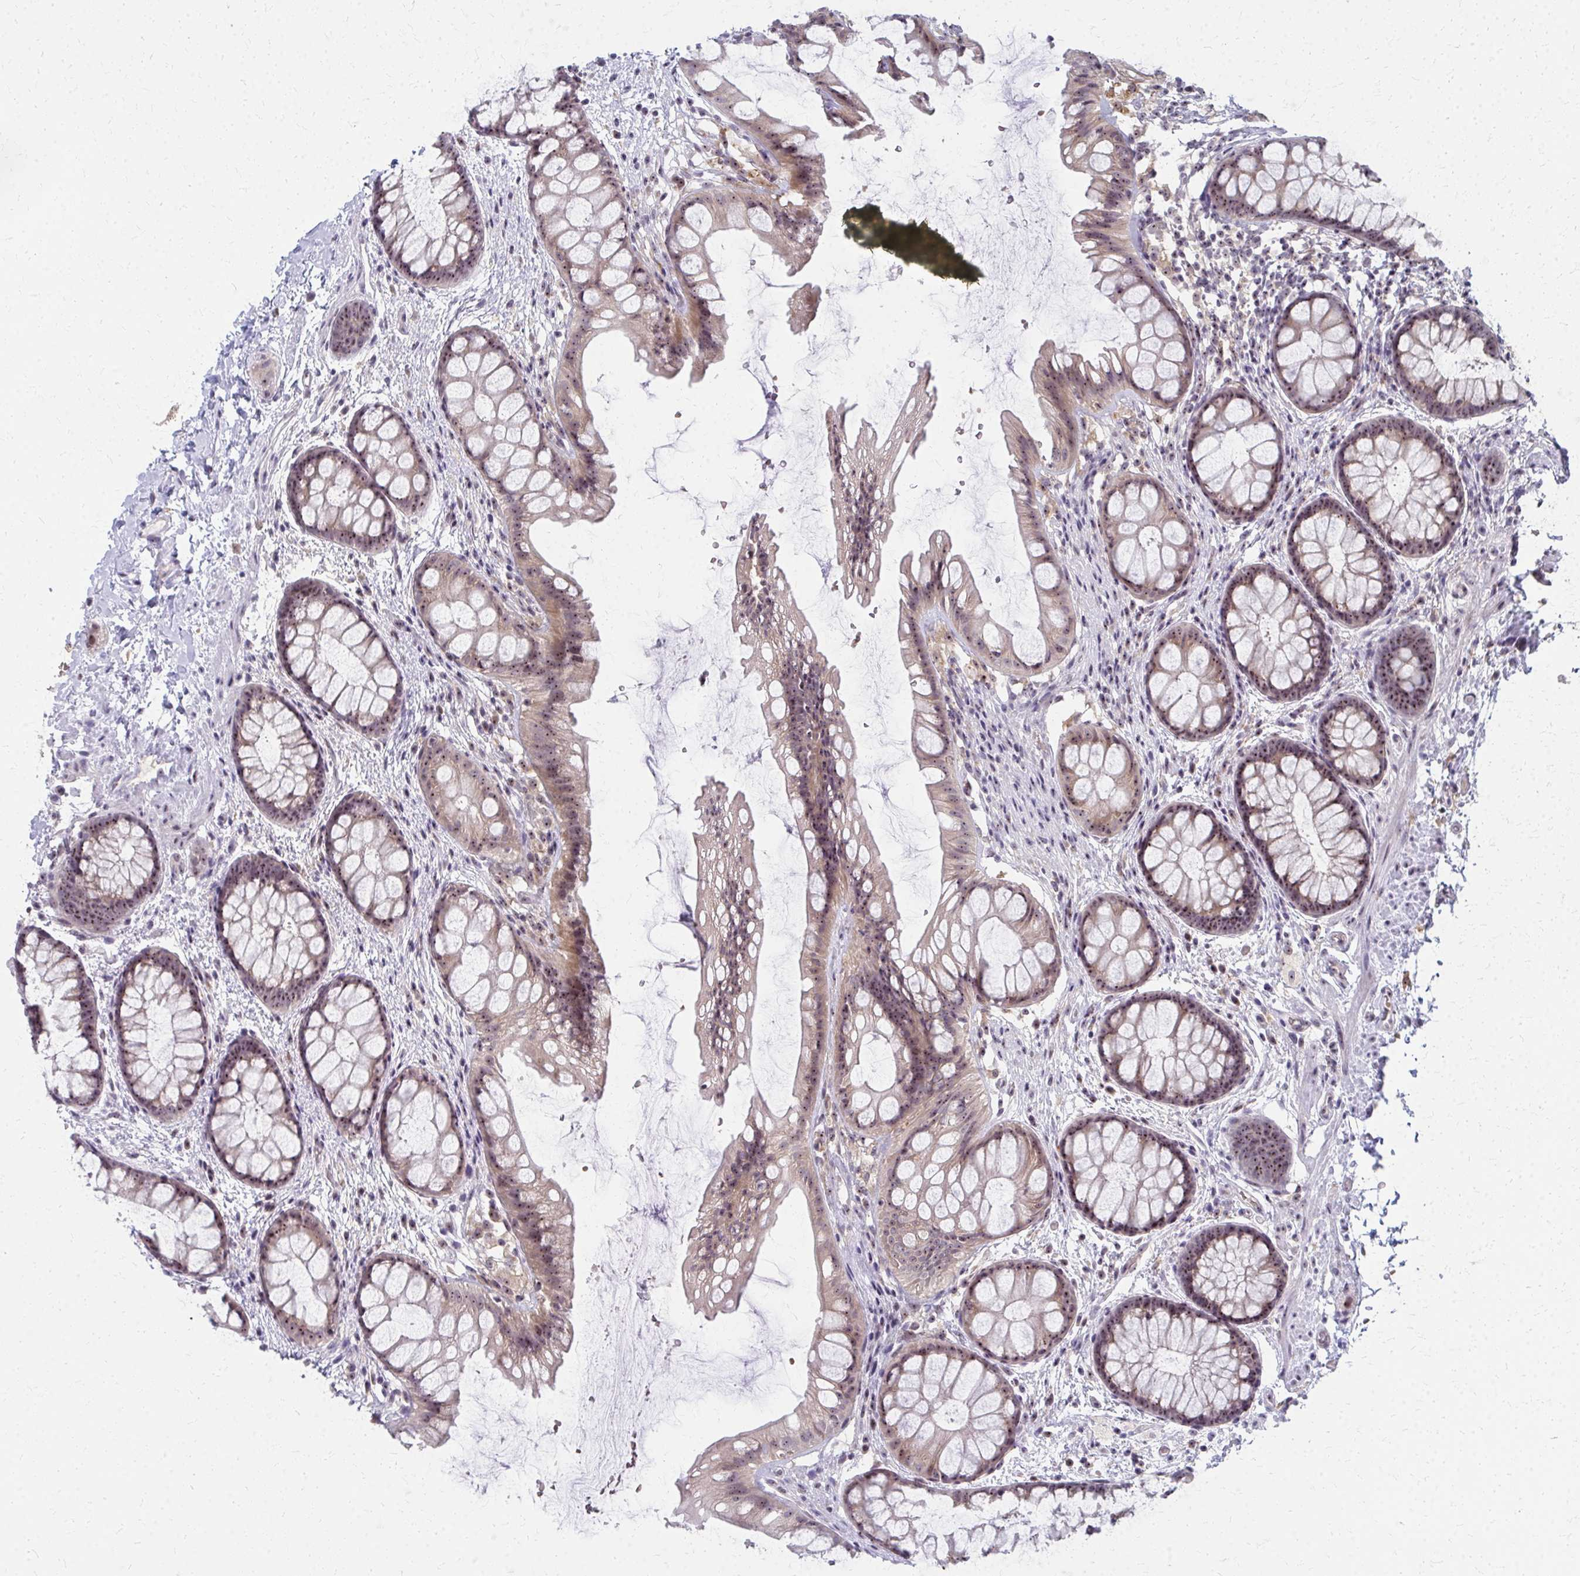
{"staining": {"intensity": "weak", "quantity": ">75%", "location": "cytoplasmic/membranous,nuclear"}, "tissue": "rectum", "cell_type": "Glandular cells", "image_type": "normal", "snomed": [{"axis": "morphology", "description": "Normal tissue, NOS"}, {"axis": "topography", "description": "Rectum"}], "caption": "Human rectum stained for a protein (brown) exhibits weak cytoplasmic/membranous,nuclear positive expression in about >75% of glandular cells.", "gene": "NUDT16", "patient": {"sex": "female", "age": 62}}